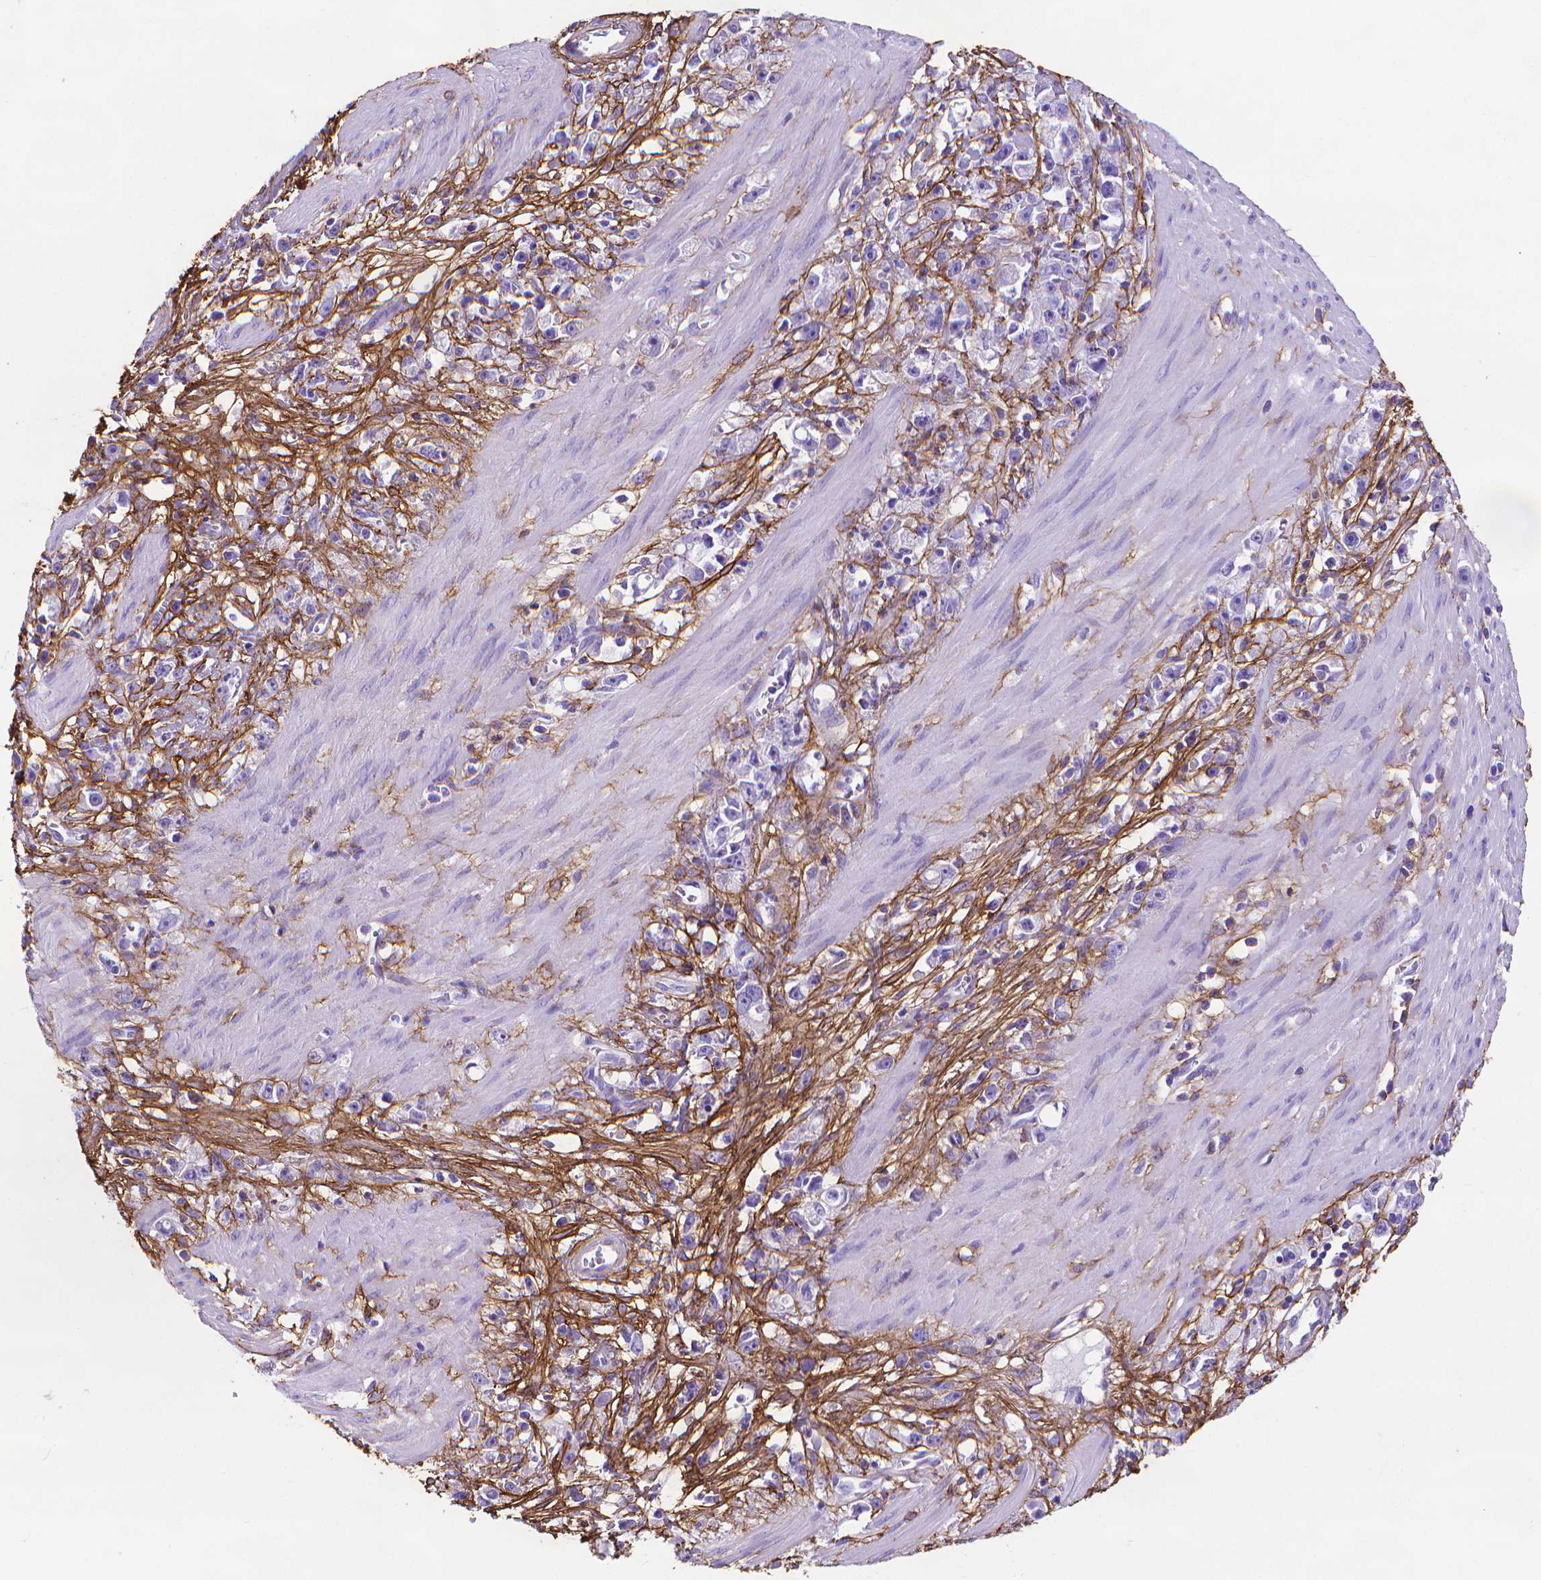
{"staining": {"intensity": "negative", "quantity": "none", "location": "none"}, "tissue": "stomach cancer", "cell_type": "Tumor cells", "image_type": "cancer", "snomed": [{"axis": "morphology", "description": "Adenocarcinoma, NOS"}, {"axis": "topography", "description": "Stomach"}], "caption": "Immunohistochemical staining of human stomach cancer (adenocarcinoma) displays no significant staining in tumor cells.", "gene": "MFAP2", "patient": {"sex": "female", "age": 59}}